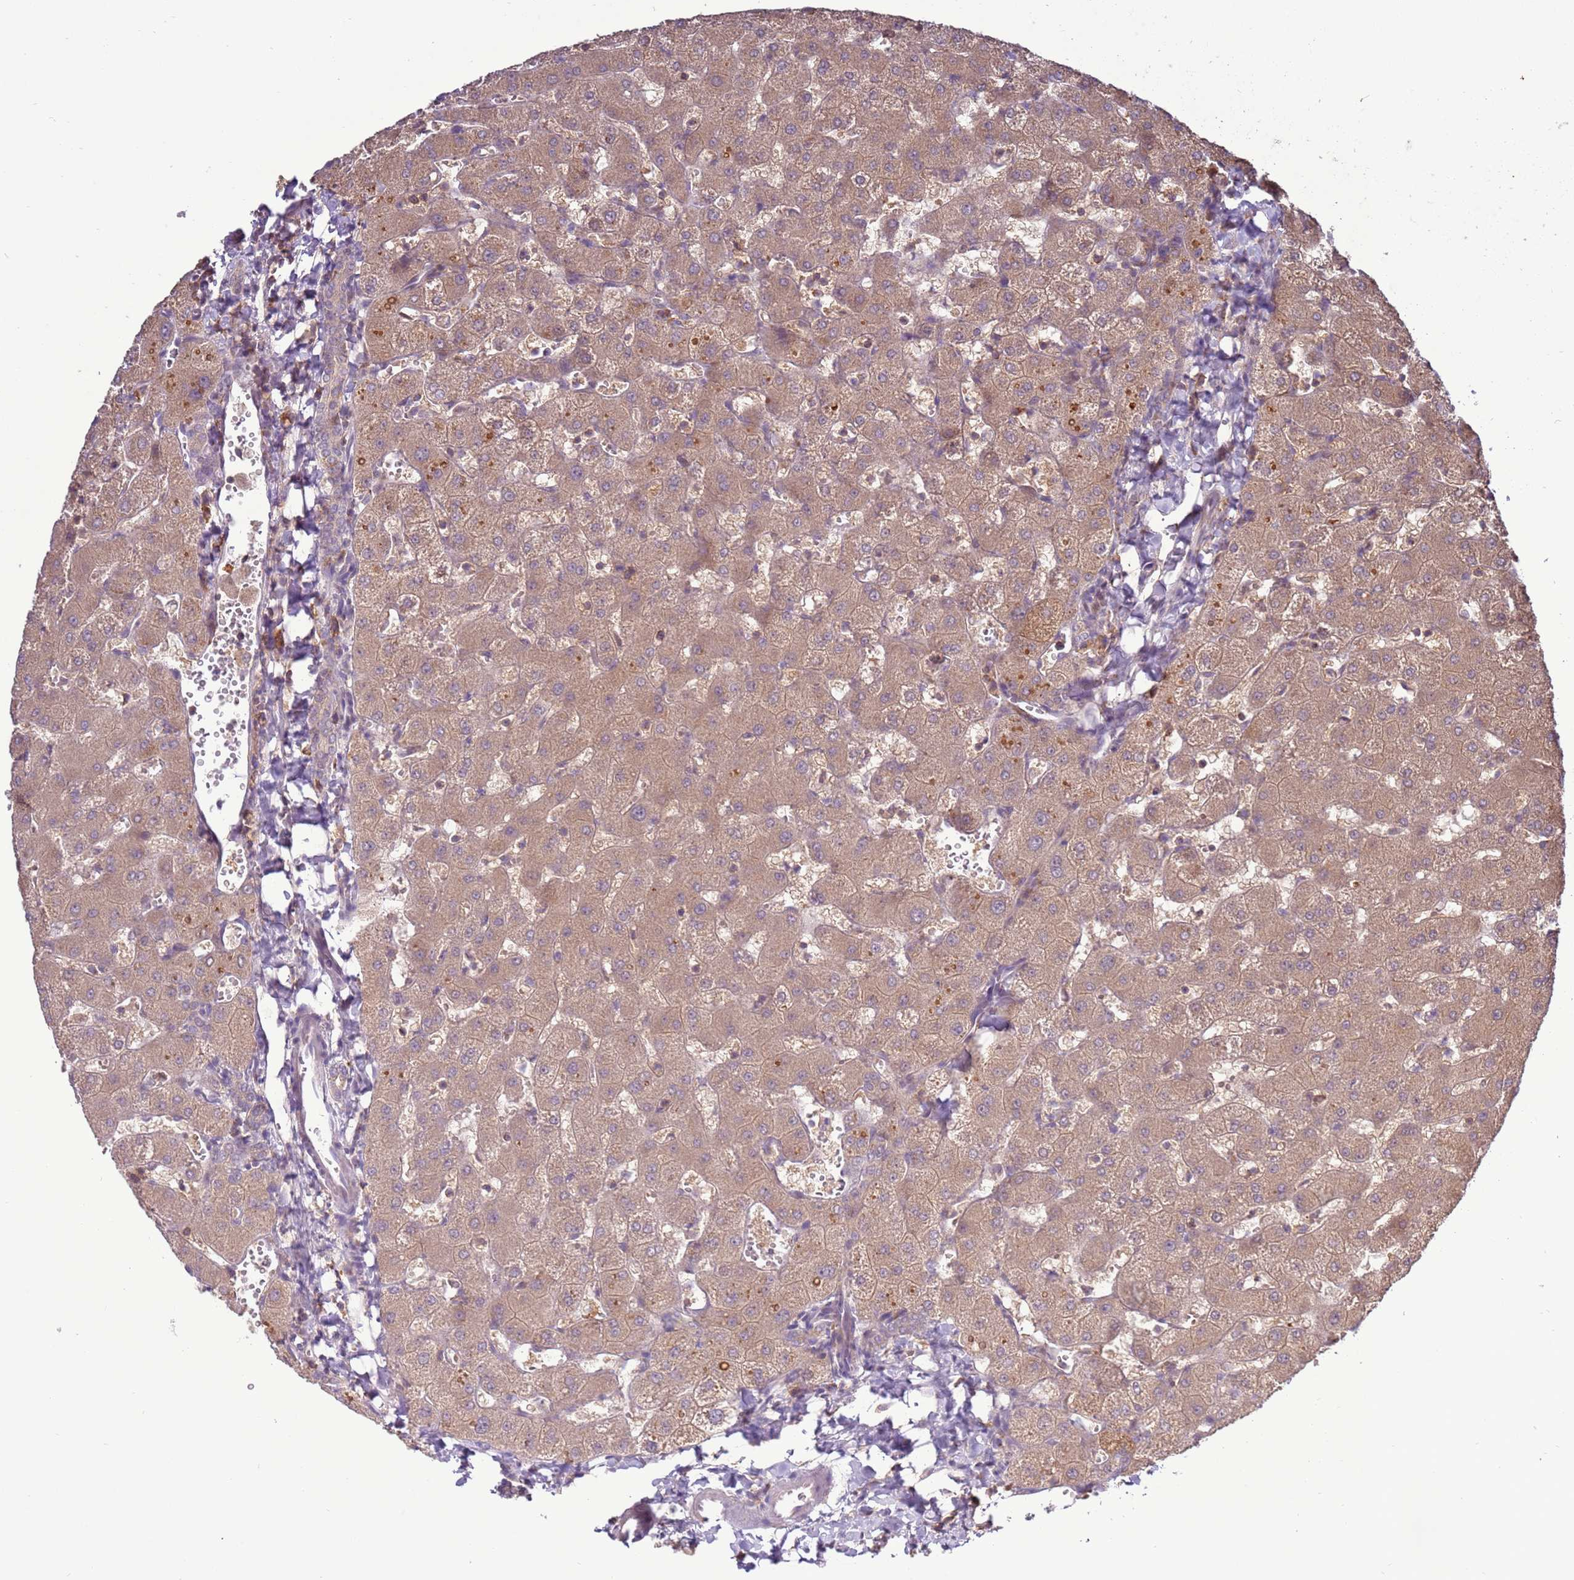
{"staining": {"intensity": "weak", "quantity": "<25%", "location": "cytoplasmic/membranous"}, "tissue": "liver", "cell_type": "Cholangiocytes", "image_type": "normal", "snomed": [{"axis": "morphology", "description": "Normal tissue, NOS"}, {"axis": "topography", "description": "Liver"}], "caption": "An IHC histopathology image of benign liver is shown. There is no staining in cholangiocytes of liver. (Brightfield microscopy of DAB (3,3'-diaminobenzidine) immunohistochemistry at high magnification).", "gene": "ZNF624", "patient": {"sex": "female", "age": 63}}